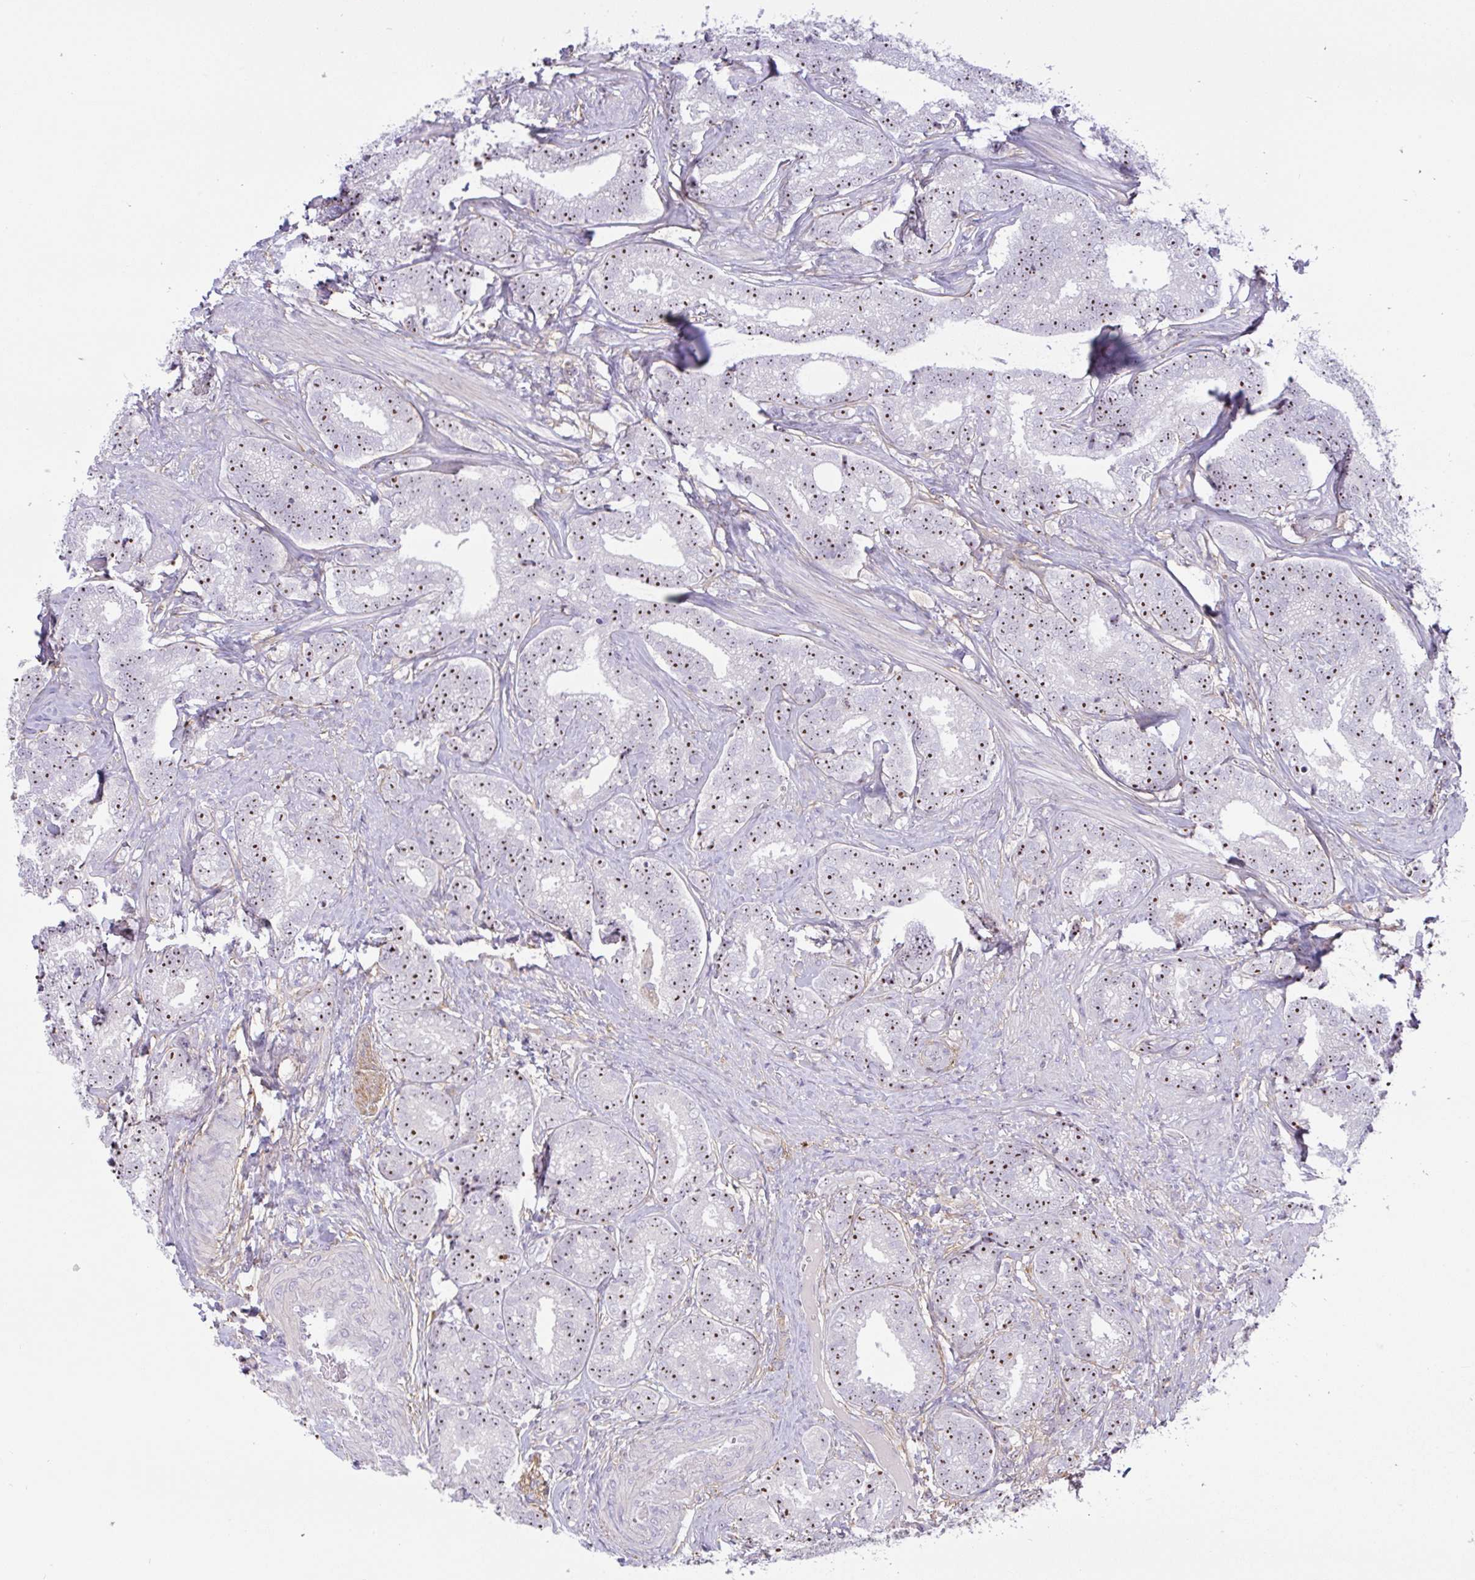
{"staining": {"intensity": "strong", "quantity": "25%-75%", "location": "nuclear"}, "tissue": "prostate cancer", "cell_type": "Tumor cells", "image_type": "cancer", "snomed": [{"axis": "morphology", "description": "Adenocarcinoma, Low grade"}, {"axis": "topography", "description": "Prostate"}], "caption": "The image exhibits staining of prostate low-grade adenocarcinoma, revealing strong nuclear protein expression (brown color) within tumor cells.", "gene": "MXRA8", "patient": {"sex": "male", "age": 63}}